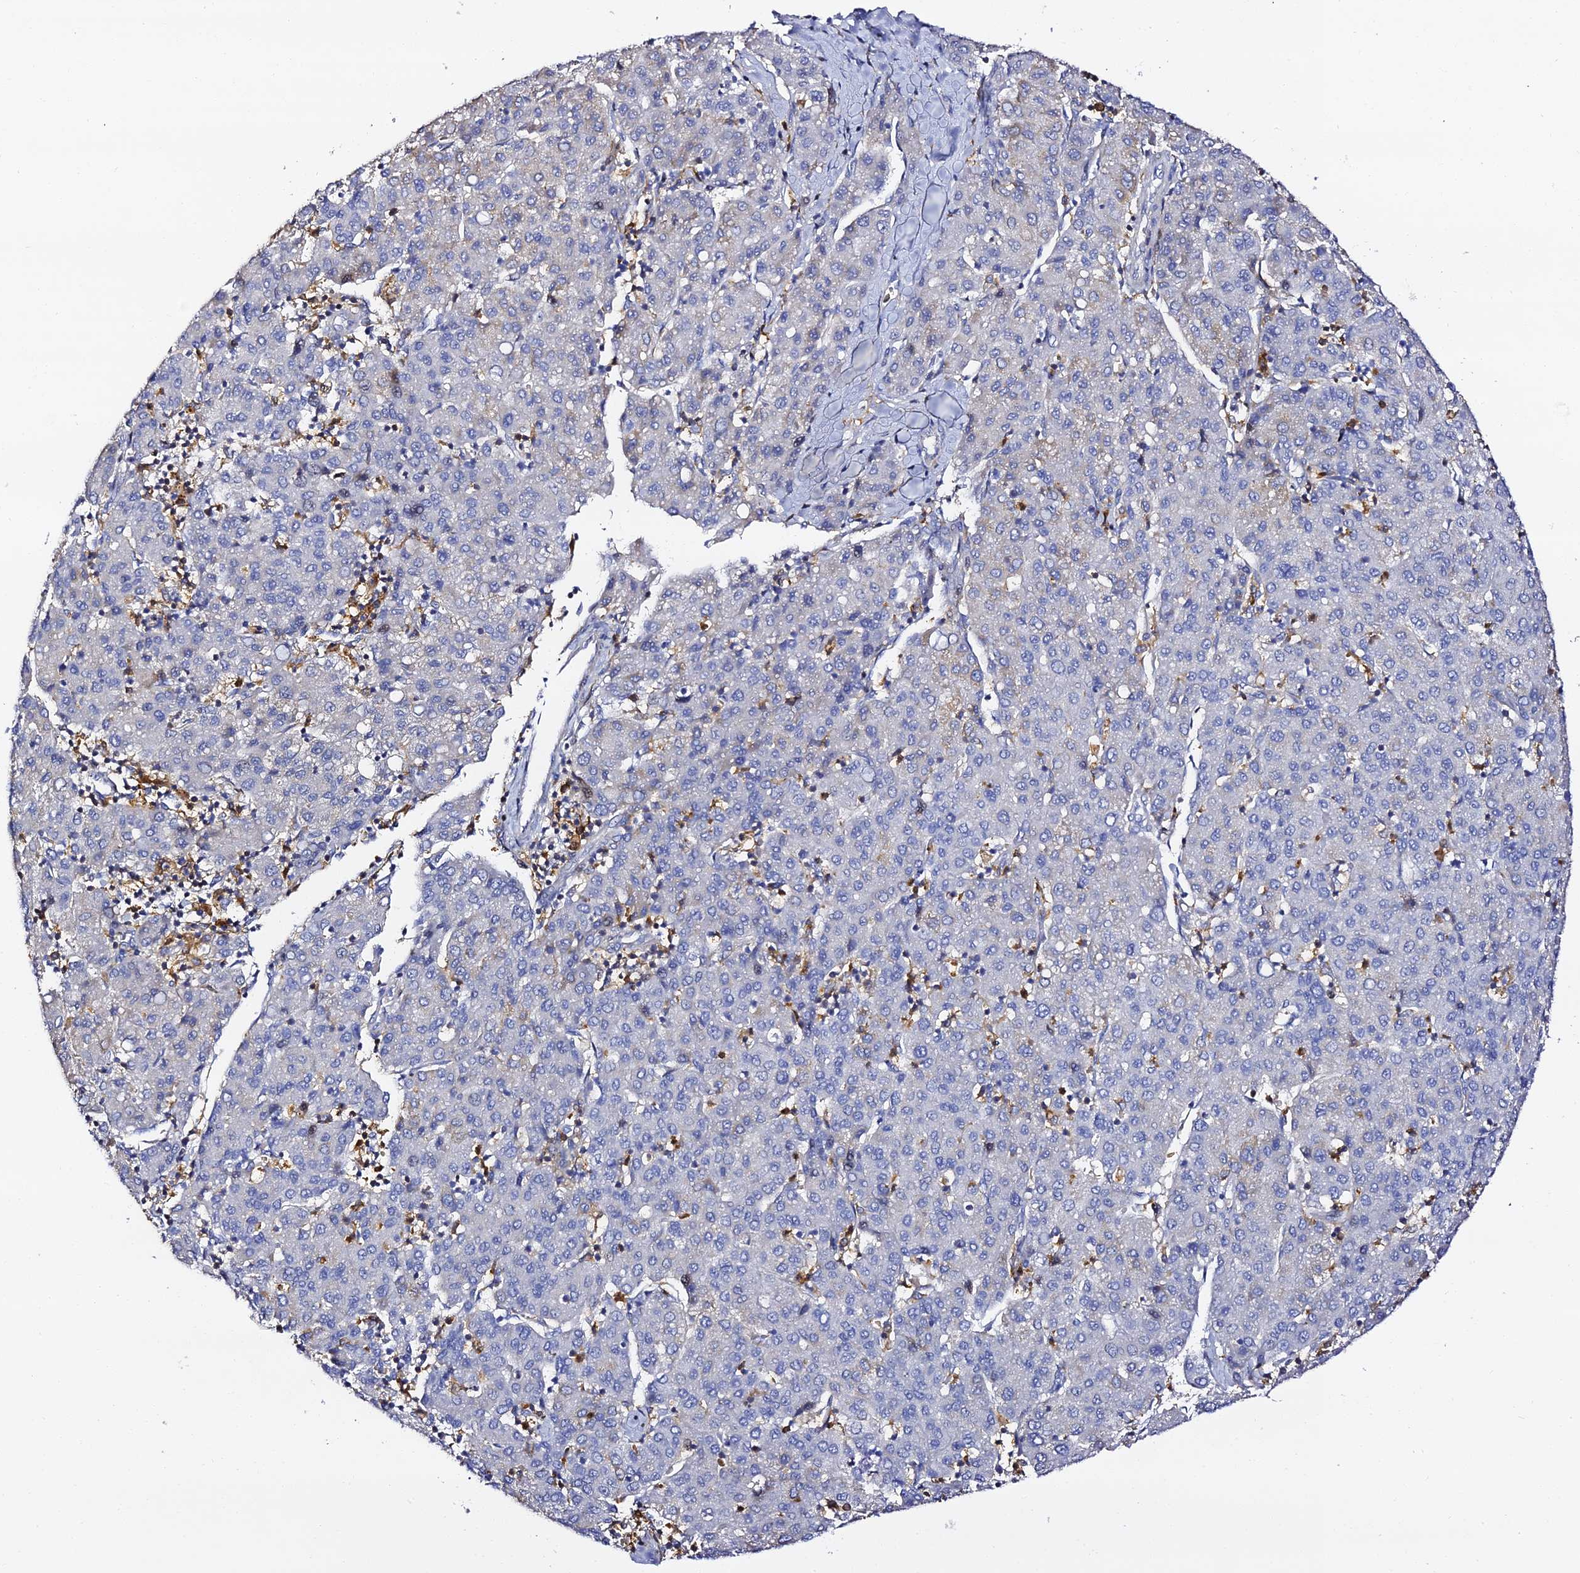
{"staining": {"intensity": "negative", "quantity": "none", "location": "none"}, "tissue": "liver cancer", "cell_type": "Tumor cells", "image_type": "cancer", "snomed": [{"axis": "morphology", "description": "Carcinoma, Hepatocellular, NOS"}, {"axis": "topography", "description": "Liver"}], "caption": "Immunohistochemistry (IHC) histopathology image of neoplastic tissue: human hepatocellular carcinoma (liver) stained with DAB (3,3'-diaminobenzidine) shows no significant protein positivity in tumor cells.", "gene": "IL4I1", "patient": {"sex": "male", "age": 65}}